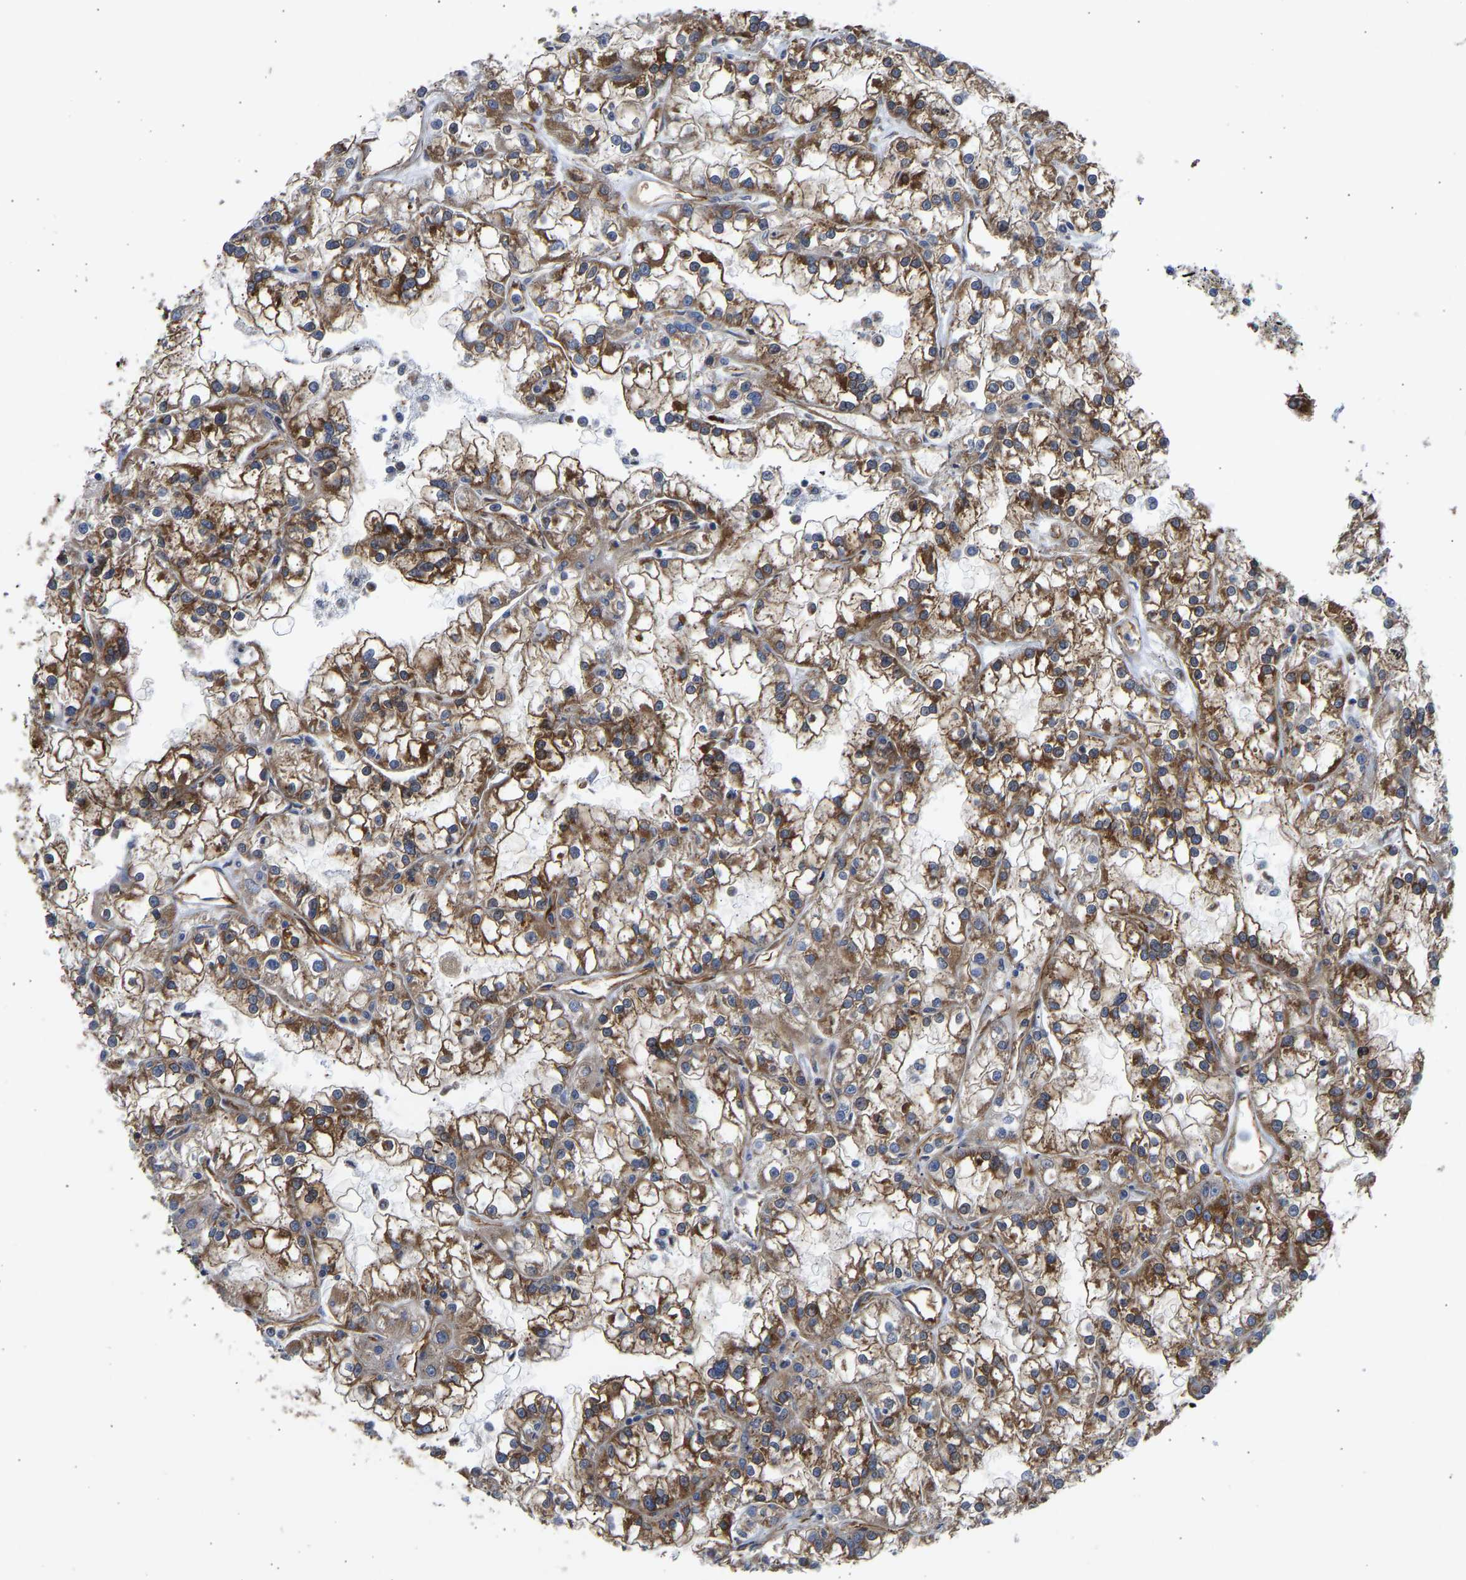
{"staining": {"intensity": "strong", "quantity": ">75%", "location": "cytoplasmic/membranous"}, "tissue": "renal cancer", "cell_type": "Tumor cells", "image_type": "cancer", "snomed": [{"axis": "morphology", "description": "Adenocarcinoma, NOS"}, {"axis": "topography", "description": "Kidney"}], "caption": "Renal adenocarcinoma stained with immunohistochemistry (IHC) shows strong cytoplasmic/membranous staining in approximately >75% of tumor cells.", "gene": "MYO1C", "patient": {"sex": "female", "age": 52}}